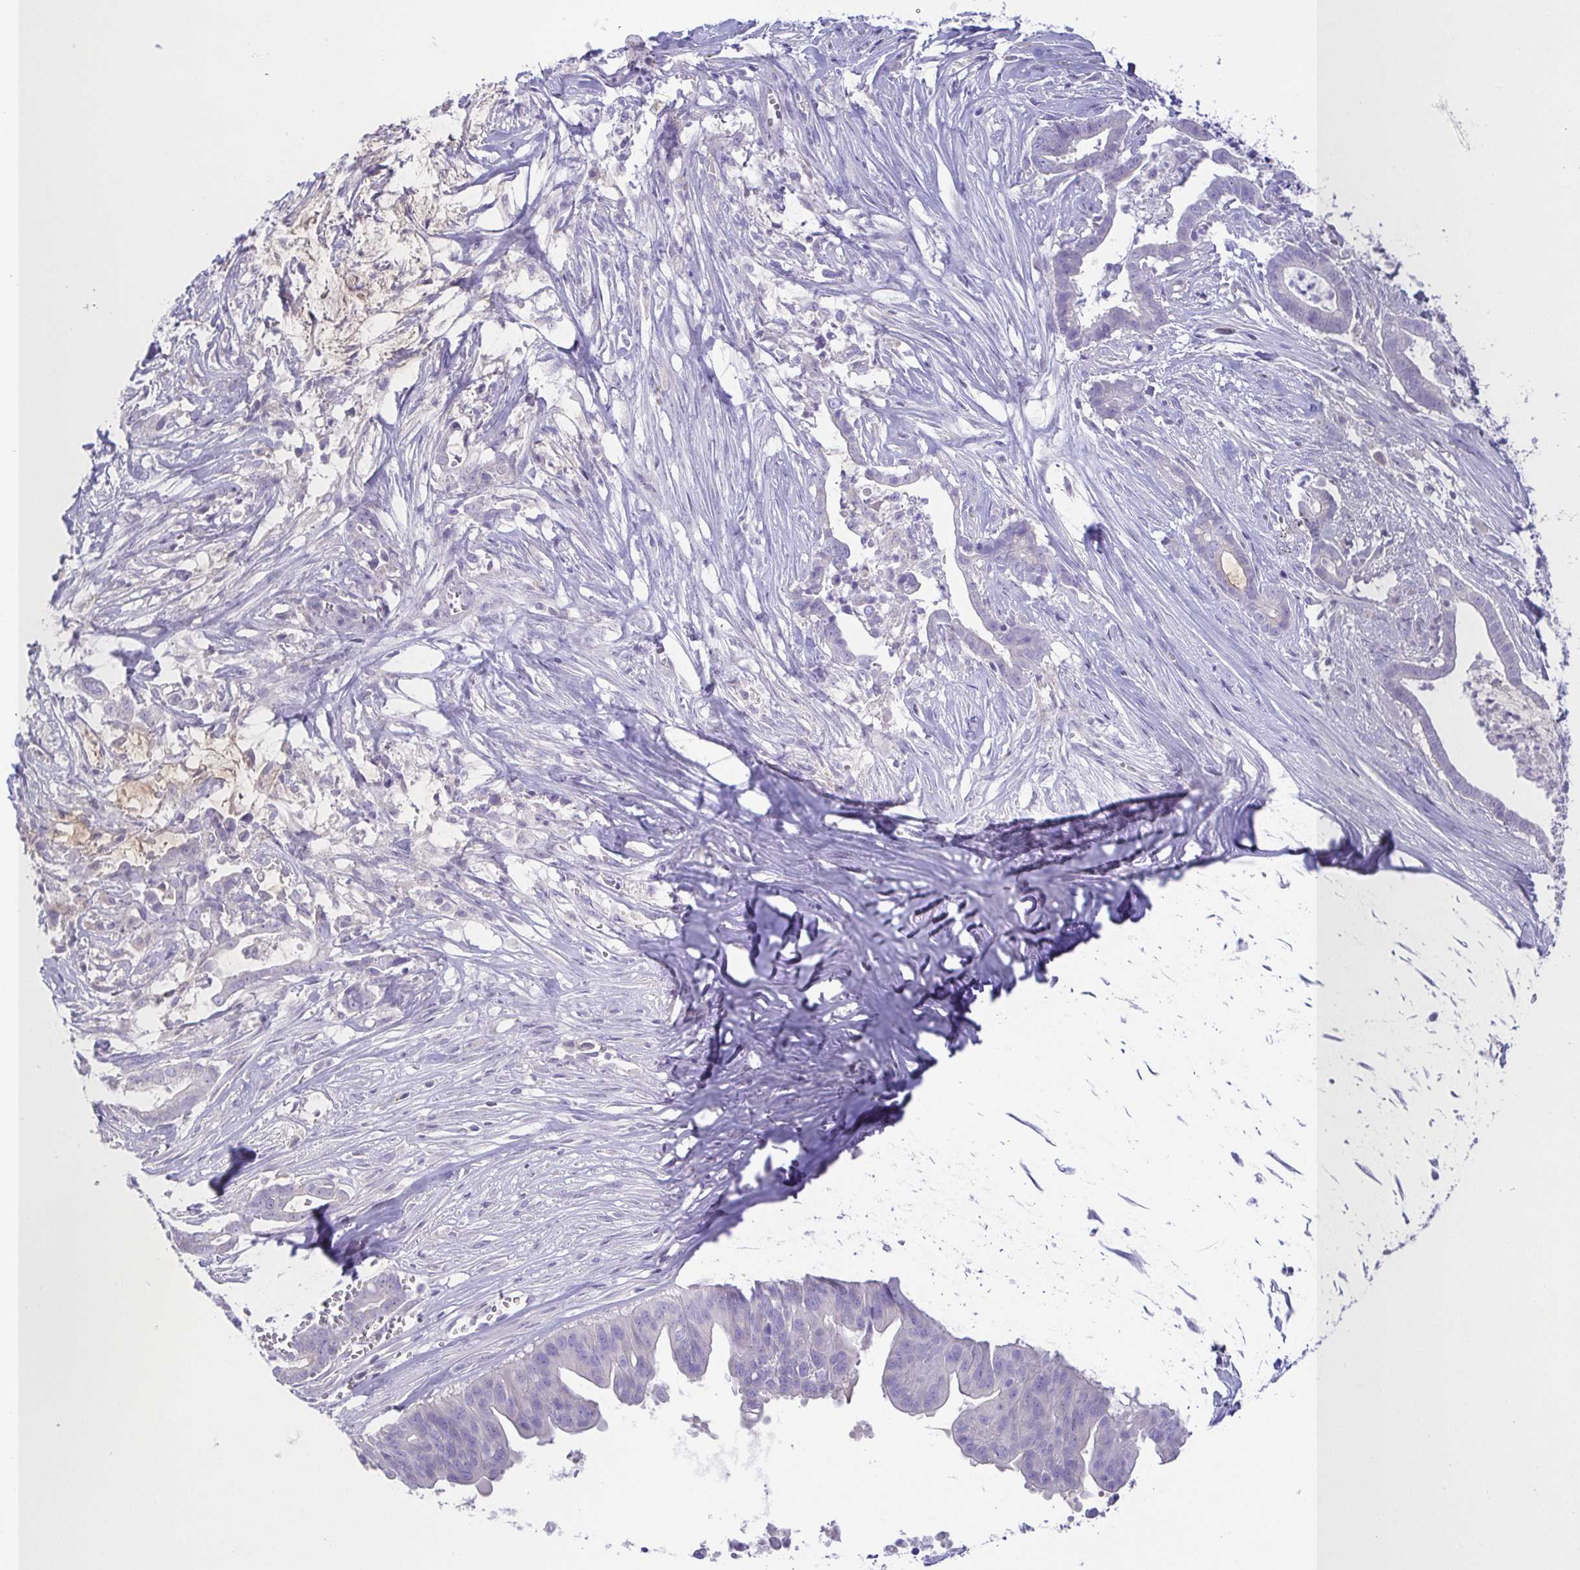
{"staining": {"intensity": "negative", "quantity": "none", "location": "none"}, "tissue": "pancreatic cancer", "cell_type": "Tumor cells", "image_type": "cancer", "snomed": [{"axis": "morphology", "description": "Adenocarcinoma, NOS"}, {"axis": "topography", "description": "Pancreas"}], "caption": "The micrograph displays no staining of tumor cells in adenocarcinoma (pancreatic).", "gene": "PKDREJ", "patient": {"sex": "male", "age": 61}}